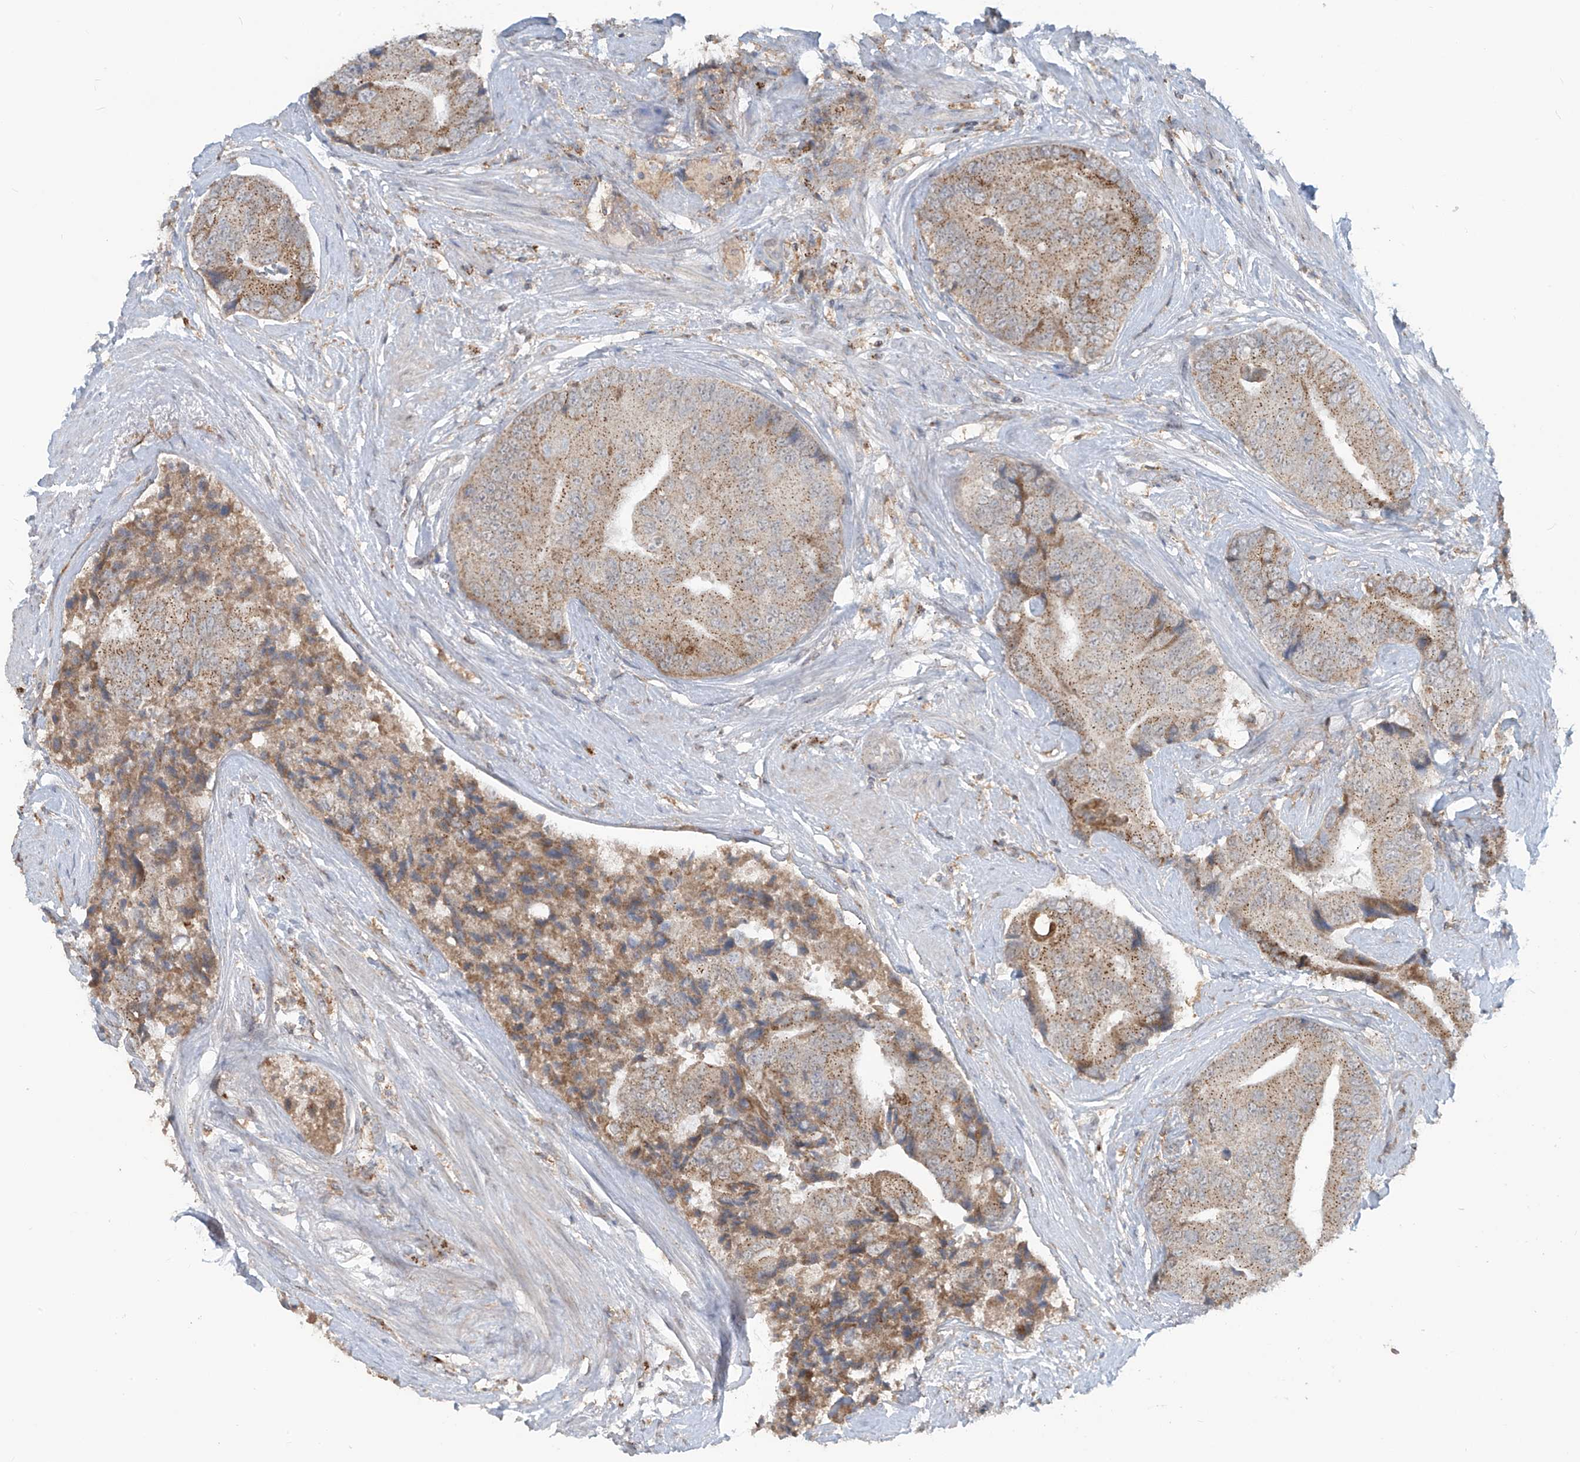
{"staining": {"intensity": "moderate", "quantity": ">75%", "location": "cytoplasmic/membranous"}, "tissue": "prostate cancer", "cell_type": "Tumor cells", "image_type": "cancer", "snomed": [{"axis": "morphology", "description": "Adenocarcinoma, High grade"}, {"axis": "topography", "description": "Prostate"}], "caption": "There is medium levels of moderate cytoplasmic/membranous positivity in tumor cells of high-grade adenocarcinoma (prostate), as demonstrated by immunohistochemical staining (brown color).", "gene": "PARVG", "patient": {"sex": "male", "age": 70}}